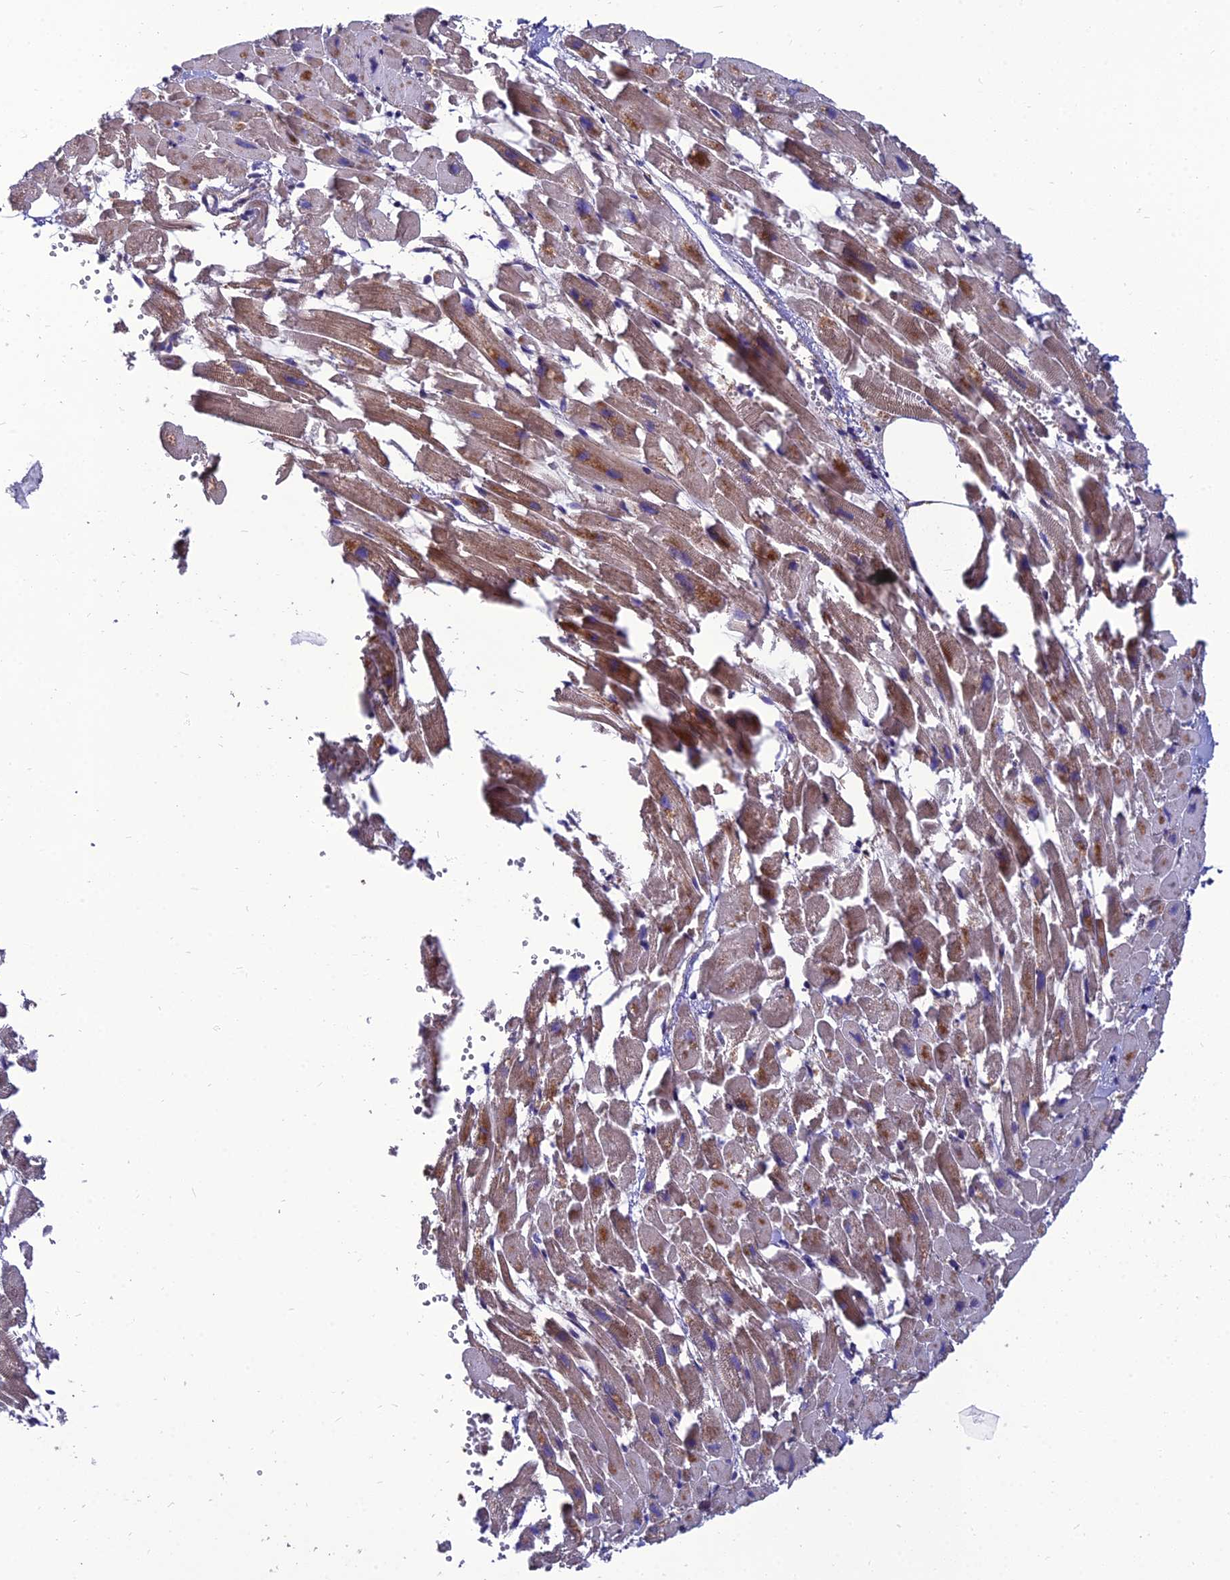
{"staining": {"intensity": "moderate", "quantity": "25%-75%", "location": "cytoplasmic/membranous"}, "tissue": "heart muscle", "cell_type": "Cardiomyocytes", "image_type": "normal", "snomed": [{"axis": "morphology", "description": "Normal tissue, NOS"}, {"axis": "topography", "description": "Heart"}], "caption": "Immunohistochemistry image of normal heart muscle: heart muscle stained using immunohistochemistry (IHC) shows medium levels of moderate protein expression localized specifically in the cytoplasmic/membranous of cardiomyocytes, appearing as a cytoplasmic/membranous brown color.", "gene": "UMAD1", "patient": {"sex": "female", "age": 64}}